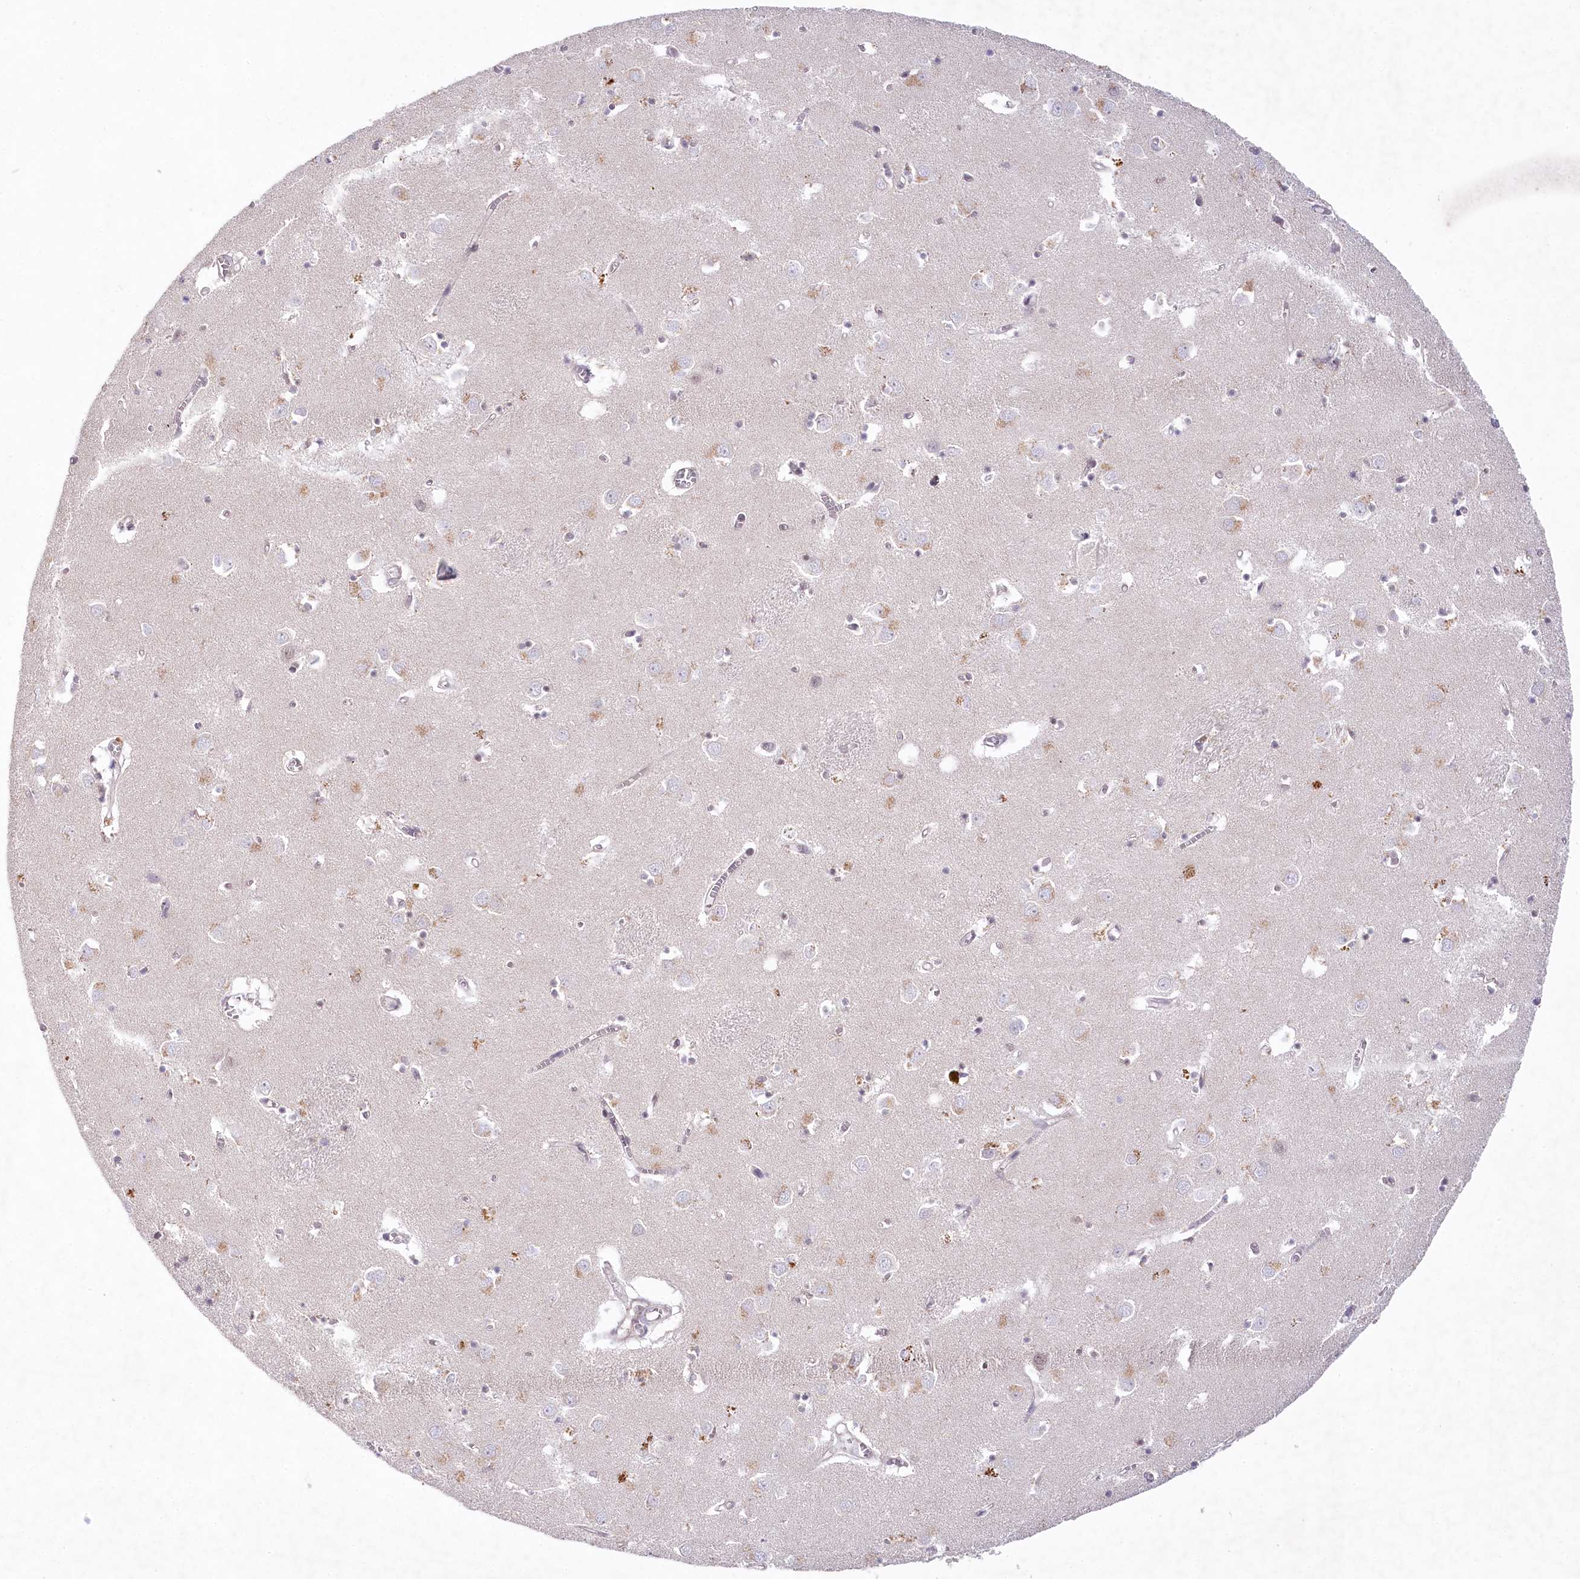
{"staining": {"intensity": "weak", "quantity": "<25%", "location": "cytoplasmic/membranous"}, "tissue": "caudate", "cell_type": "Glial cells", "image_type": "normal", "snomed": [{"axis": "morphology", "description": "Normal tissue, NOS"}, {"axis": "topography", "description": "Lateral ventricle wall"}], "caption": "IHC of unremarkable human caudate reveals no positivity in glial cells.", "gene": "AMTN", "patient": {"sex": "male", "age": 70}}